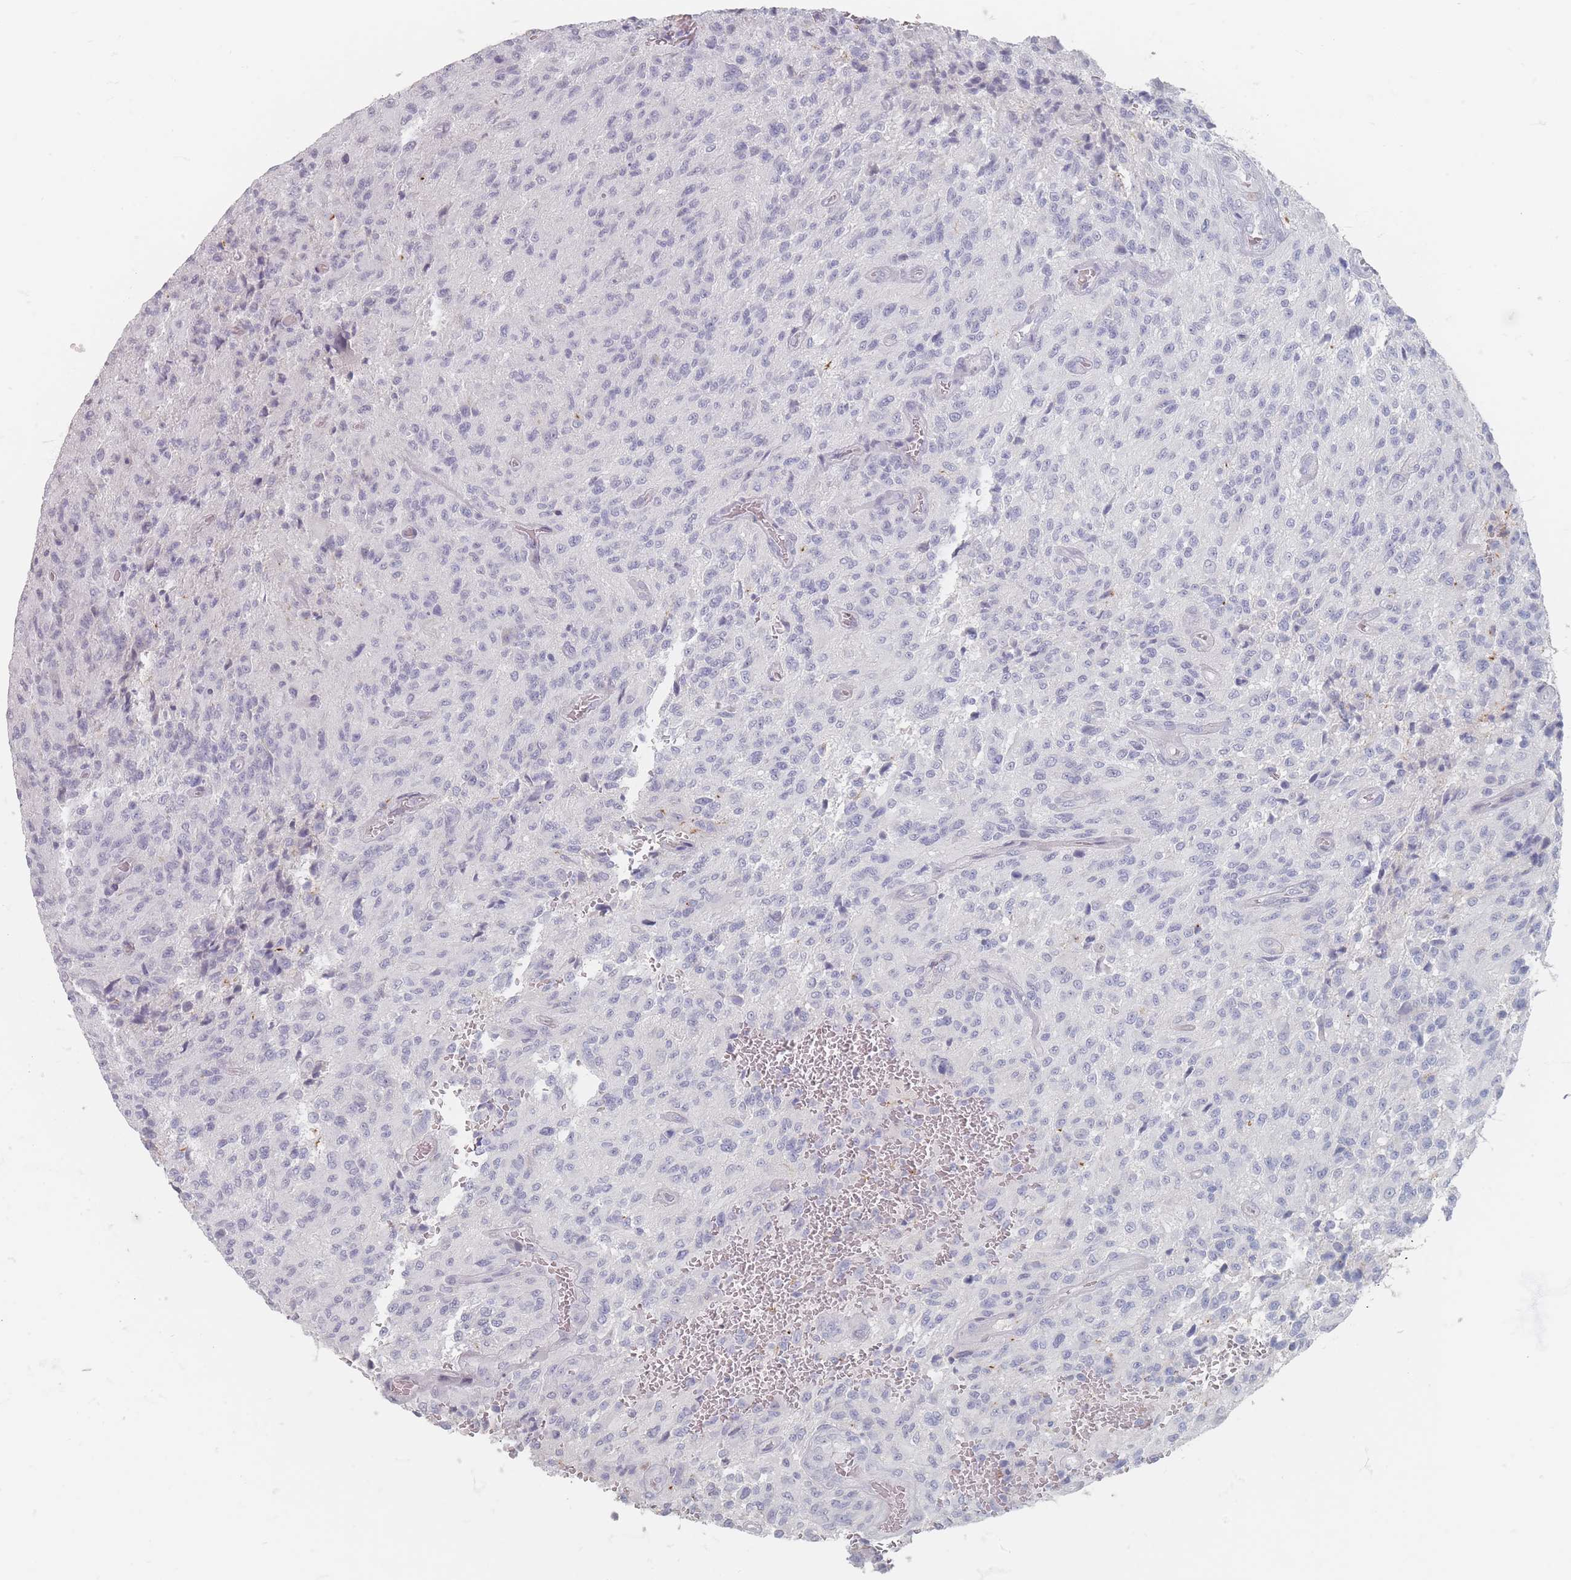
{"staining": {"intensity": "negative", "quantity": "none", "location": "none"}, "tissue": "glioma", "cell_type": "Tumor cells", "image_type": "cancer", "snomed": [{"axis": "morphology", "description": "Normal tissue, NOS"}, {"axis": "morphology", "description": "Glioma, malignant, High grade"}, {"axis": "topography", "description": "Cerebral cortex"}], "caption": "This is an IHC histopathology image of malignant high-grade glioma. There is no expression in tumor cells.", "gene": "CD37", "patient": {"sex": "male", "age": 56}}